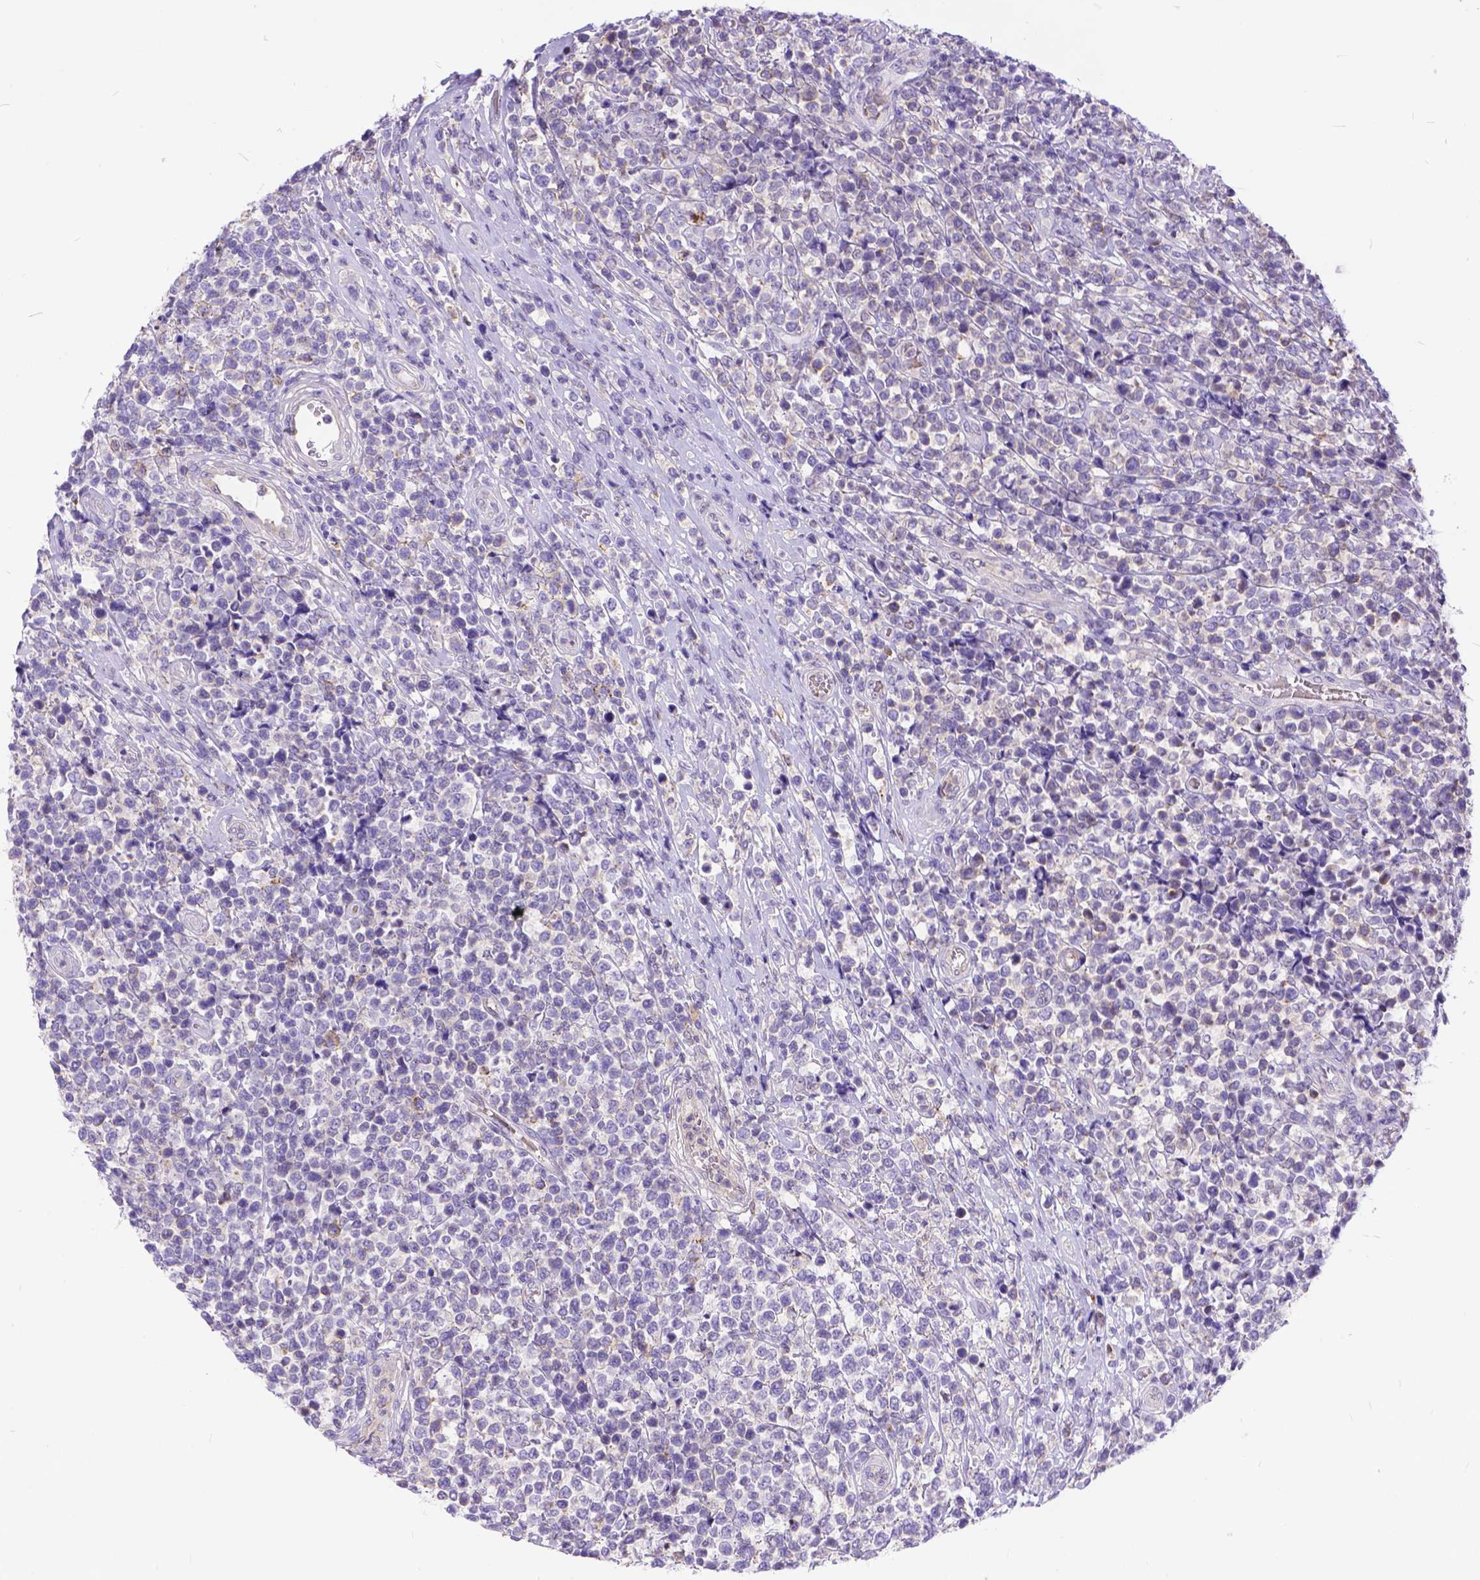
{"staining": {"intensity": "weak", "quantity": "<25%", "location": "cytoplasmic/membranous"}, "tissue": "lymphoma", "cell_type": "Tumor cells", "image_type": "cancer", "snomed": [{"axis": "morphology", "description": "Malignant lymphoma, non-Hodgkin's type, High grade"}, {"axis": "topography", "description": "Soft tissue"}], "caption": "Micrograph shows no protein expression in tumor cells of malignant lymphoma, non-Hodgkin's type (high-grade) tissue. (Stains: DAB IHC with hematoxylin counter stain, Microscopy: brightfield microscopy at high magnification).", "gene": "TMEM169", "patient": {"sex": "female", "age": 56}}